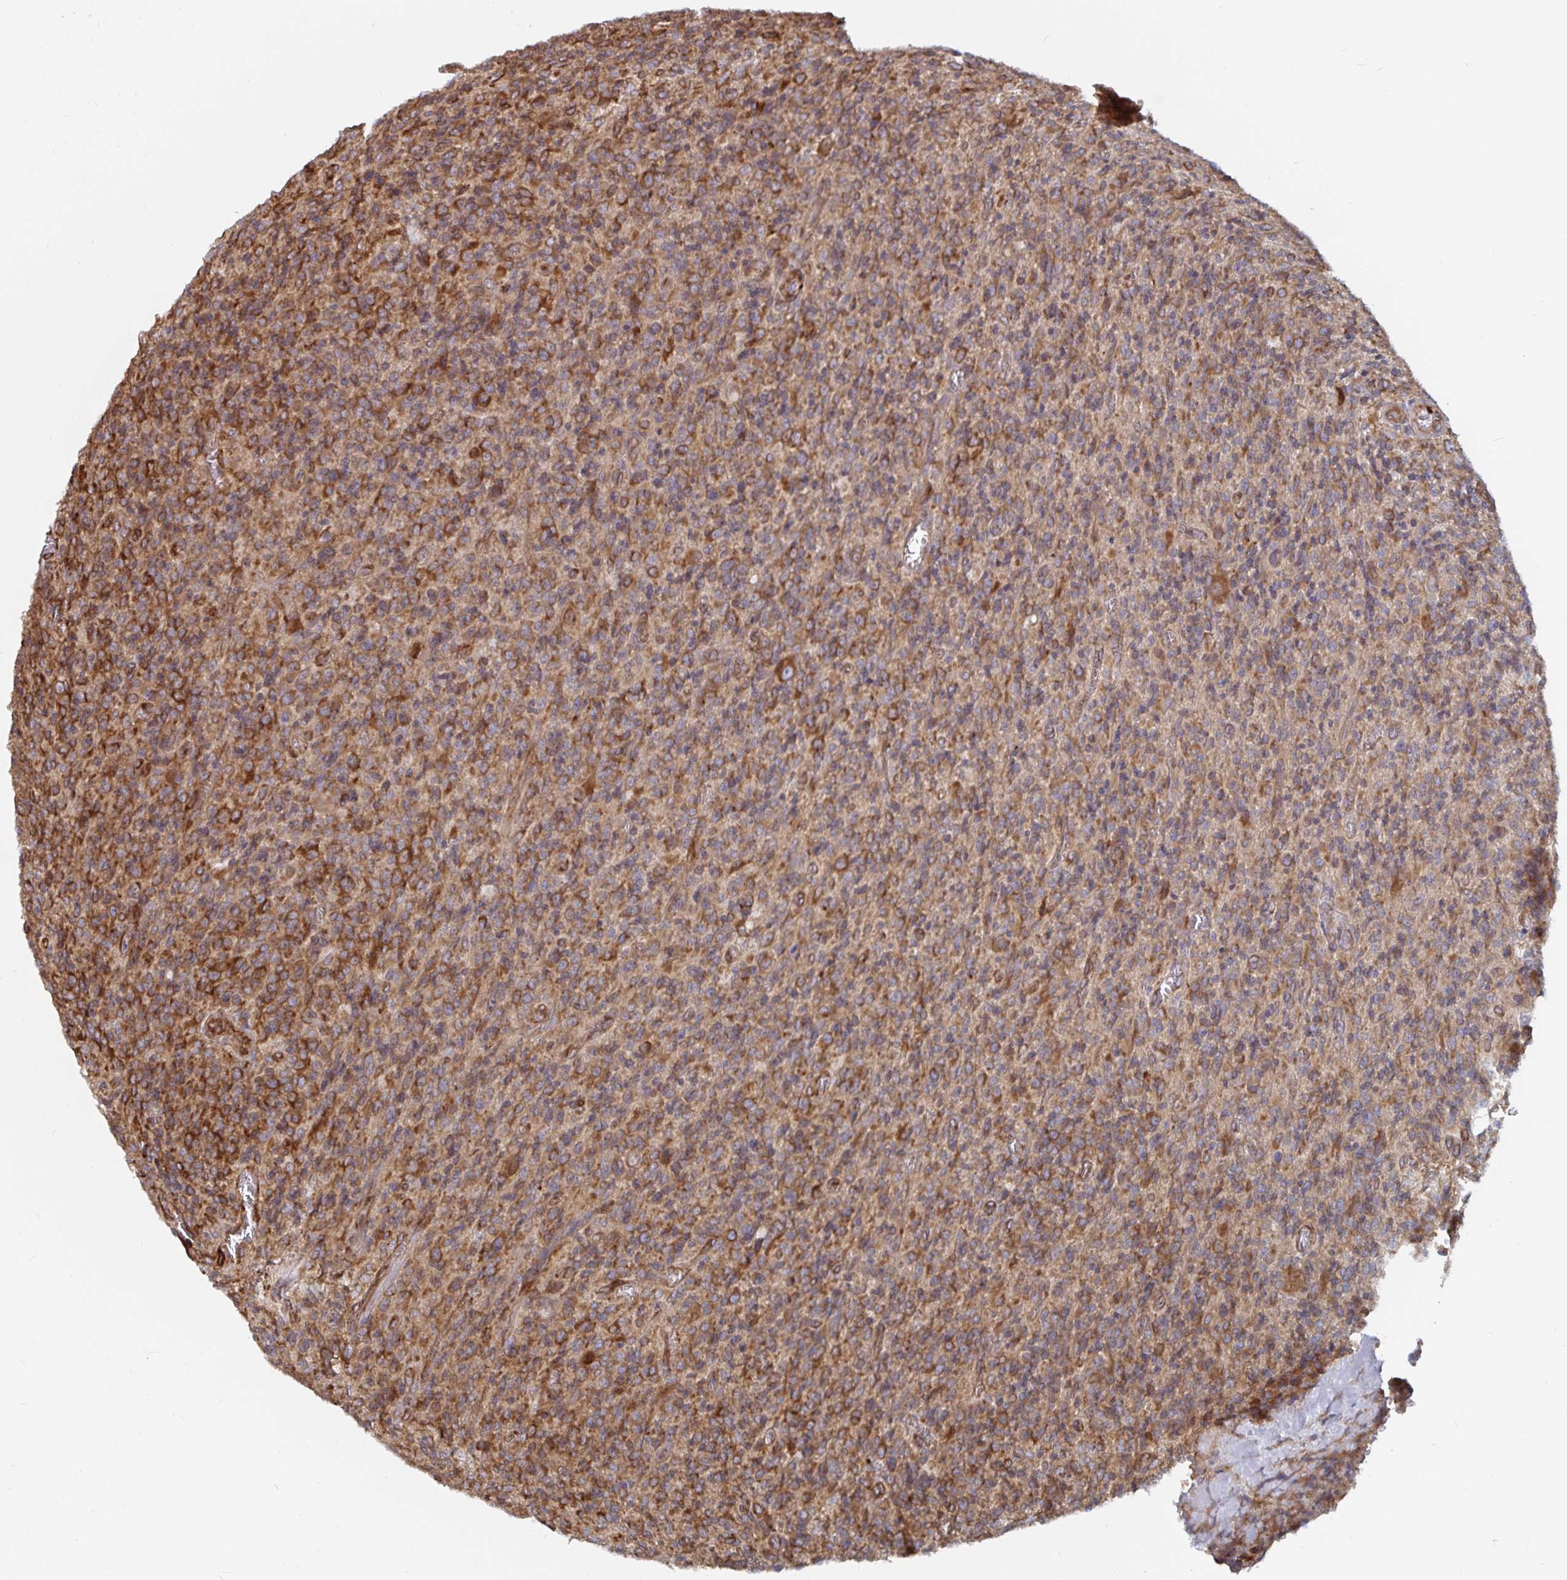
{"staining": {"intensity": "moderate", "quantity": ">75%", "location": "cytoplasmic/membranous"}, "tissue": "glioma", "cell_type": "Tumor cells", "image_type": "cancer", "snomed": [{"axis": "morphology", "description": "Glioma, malignant, High grade"}, {"axis": "topography", "description": "Brain"}], "caption": "Immunohistochemical staining of glioma shows moderate cytoplasmic/membranous protein expression in about >75% of tumor cells. Nuclei are stained in blue.", "gene": "BCAP29", "patient": {"sex": "male", "age": 76}}